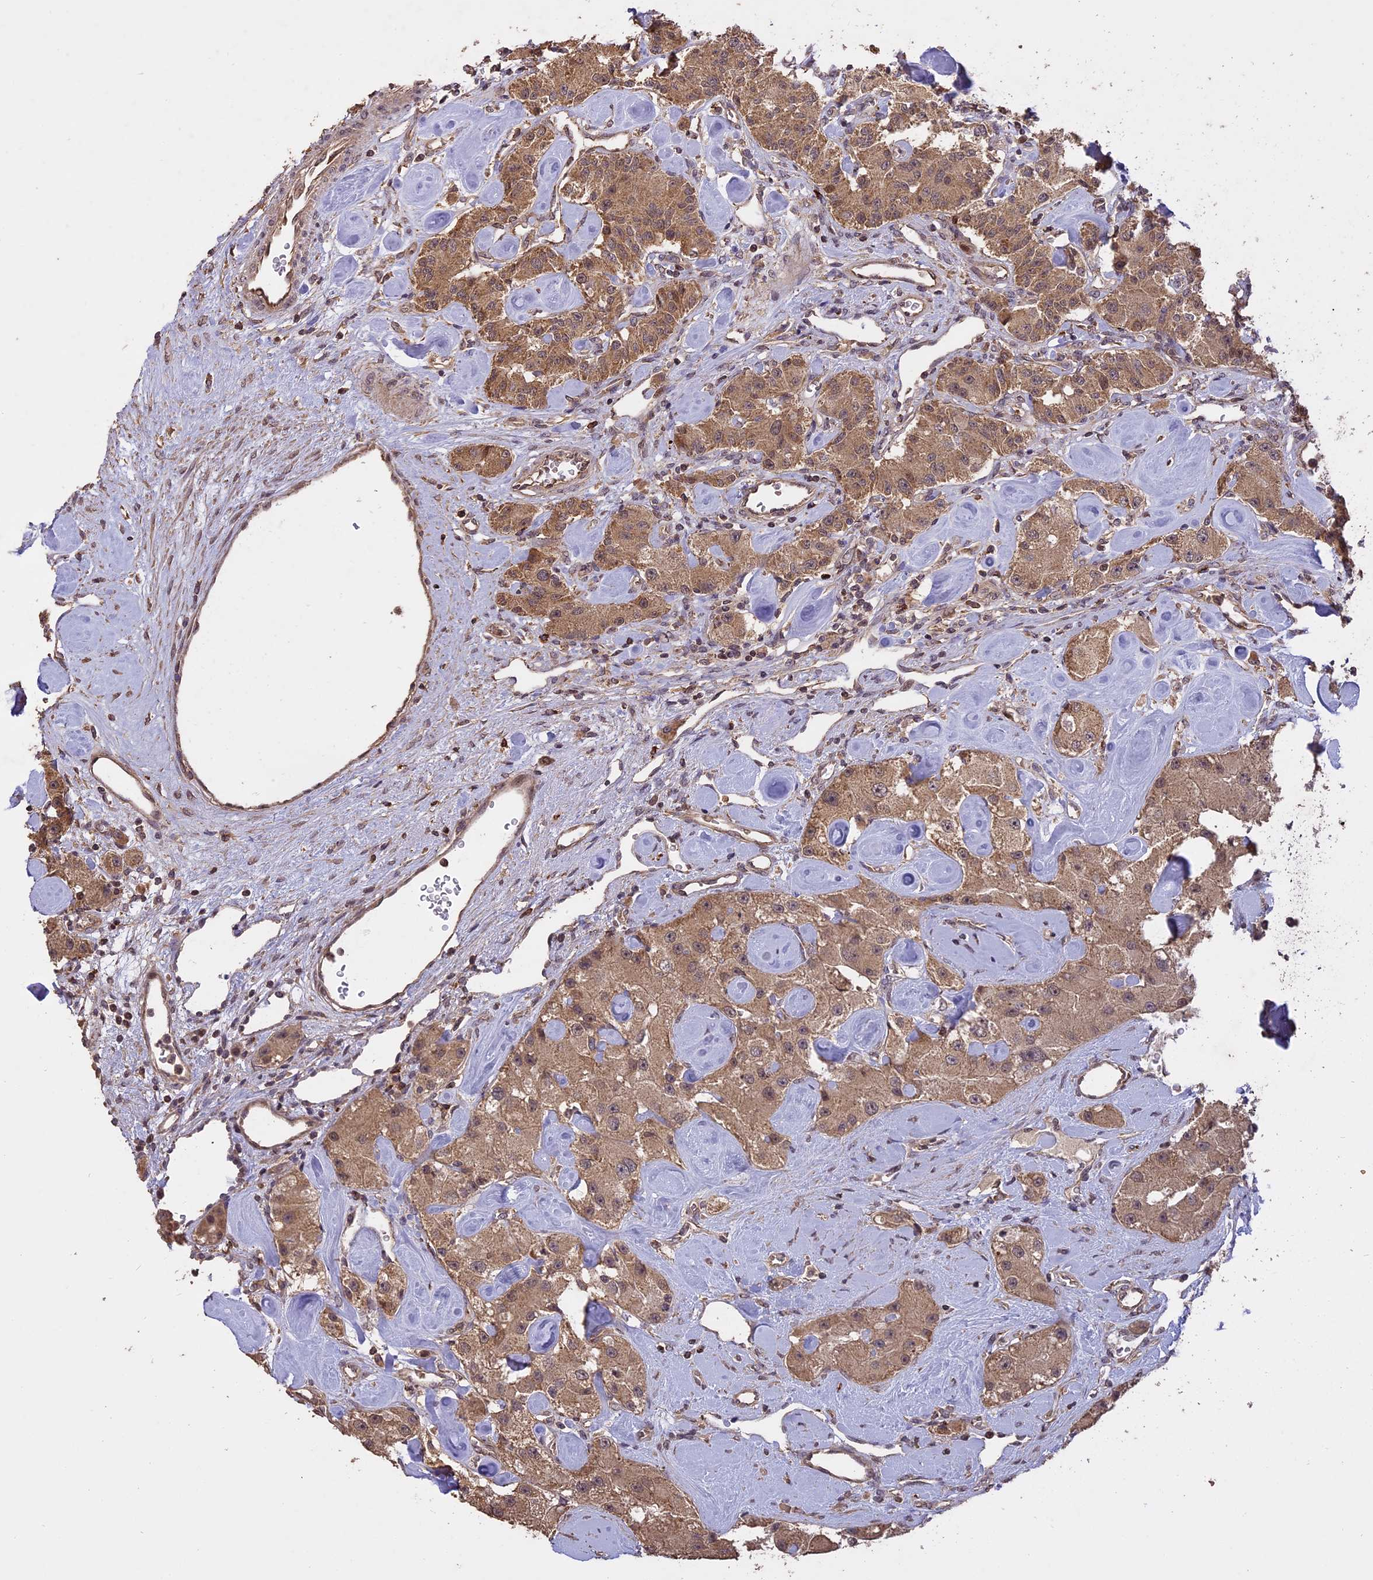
{"staining": {"intensity": "moderate", "quantity": ">75%", "location": "cytoplasmic/membranous"}, "tissue": "carcinoid", "cell_type": "Tumor cells", "image_type": "cancer", "snomed": [{"axis": "morphology", "description": "Carcinoid, malignant, NOS"}, {"axis": "topography", "description": "Pancreas"}], "caption": "Brown immunohistochemical staining in malignant carcinoid reveals moderate cytoplasmic/membranous staining in about >75% of tumor cells. (Stains: DAB in brown, nuclei in blue, Microscopy: brightfield microscopy at high magnification).", "gene": "TIGD7", "patient": {"sex": "male", "age": 41}}